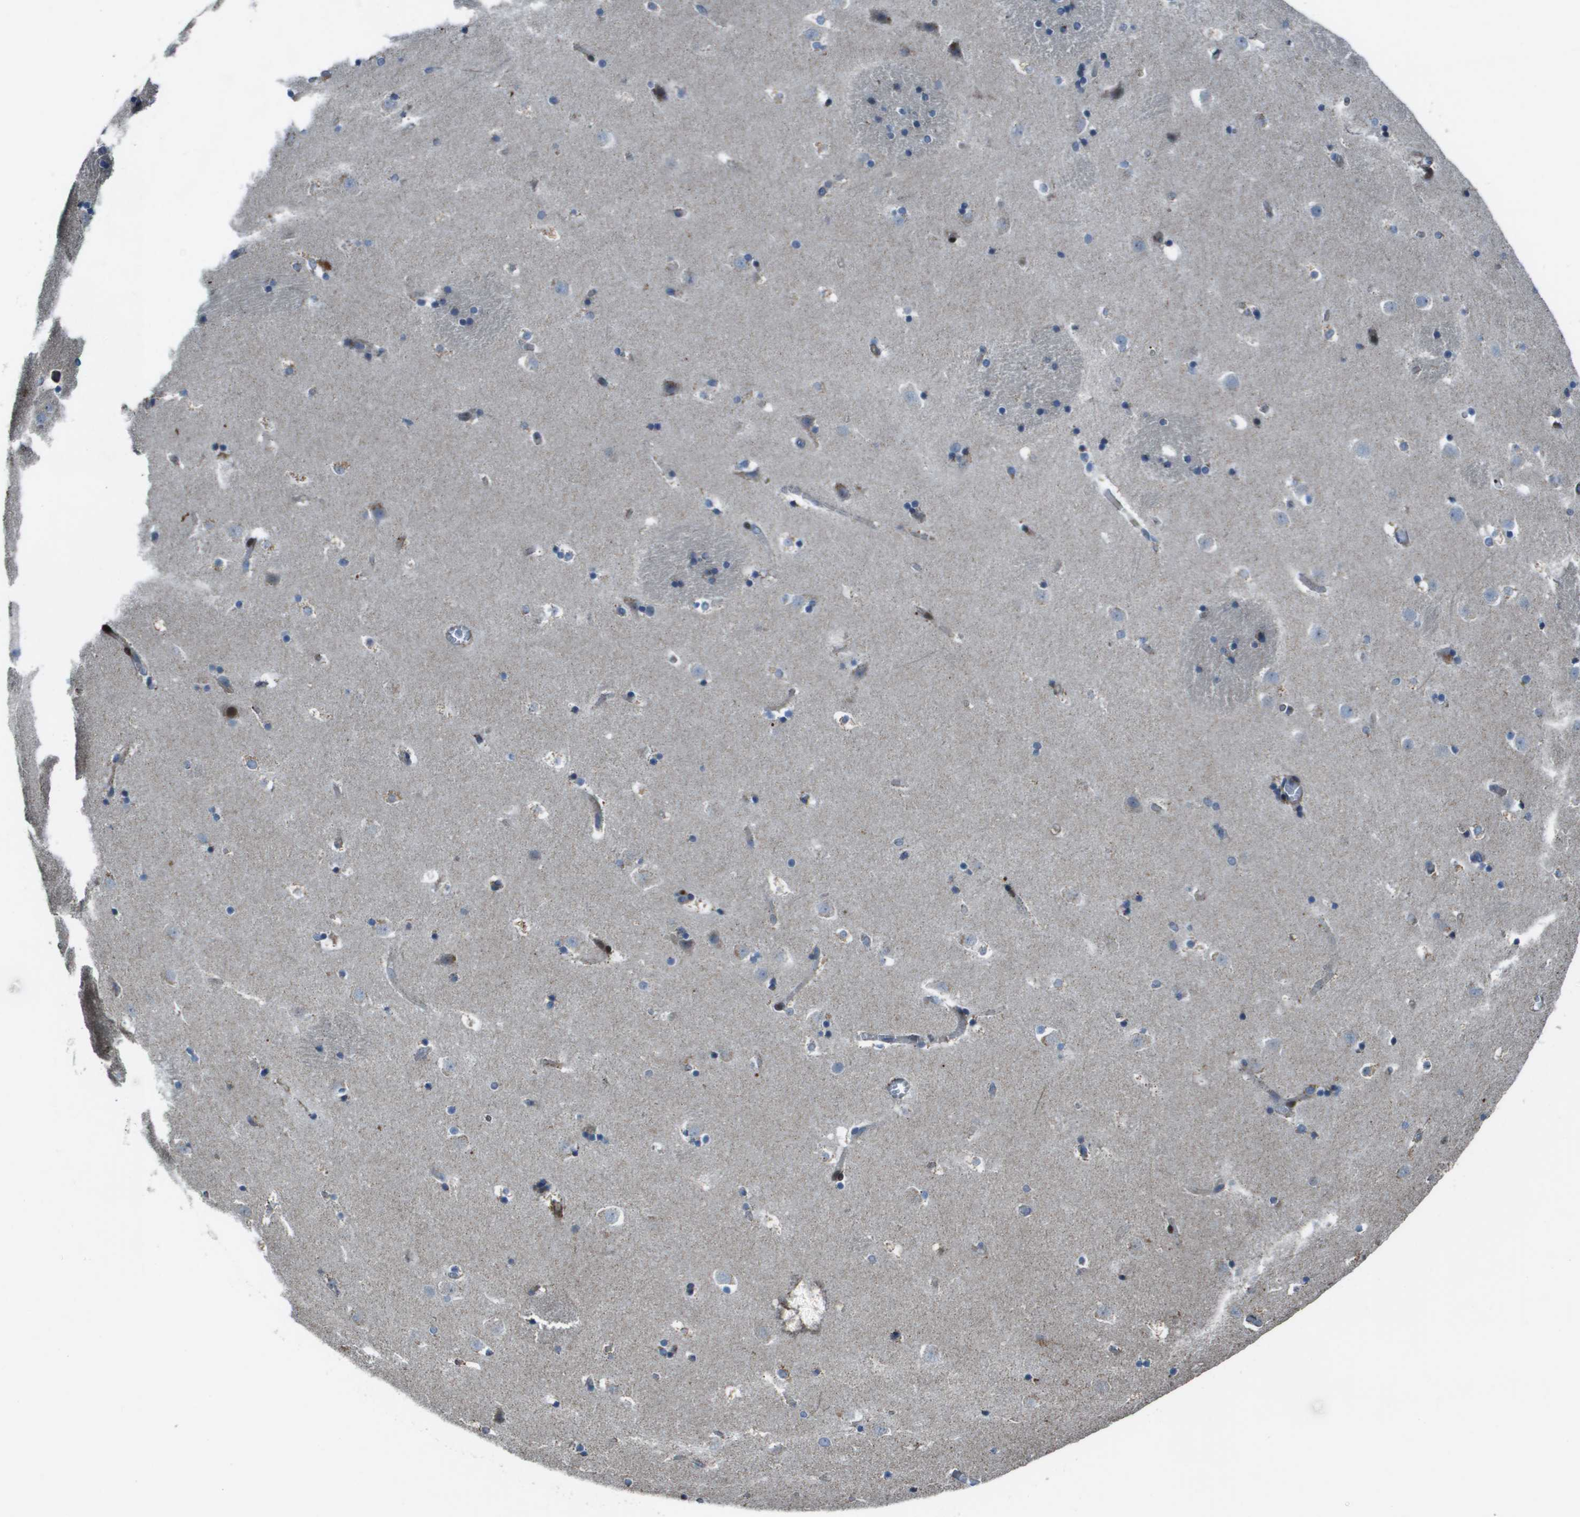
{"staining": {"intensity": "moderate", "quantity": "<25%", "location": "cytoplasmic/membranous"}, "tissue": "caudate", "cell_type": "Glial cells", "image_type": "normal", "snomed": [{"axis": "morphology", "description": "Normal tissue, NOS"}, {"axis": "topography", "description": "Lateral ventricle wall"}], "caption": "IHC micrograph of normal human caudate stained for a protein (brown), which displays low levels of moderate cytoplasmic/membranous expression in about <25% of glial cells.", "gene": "MGAT3", "patient": {"sex": "male", "age": 45}}